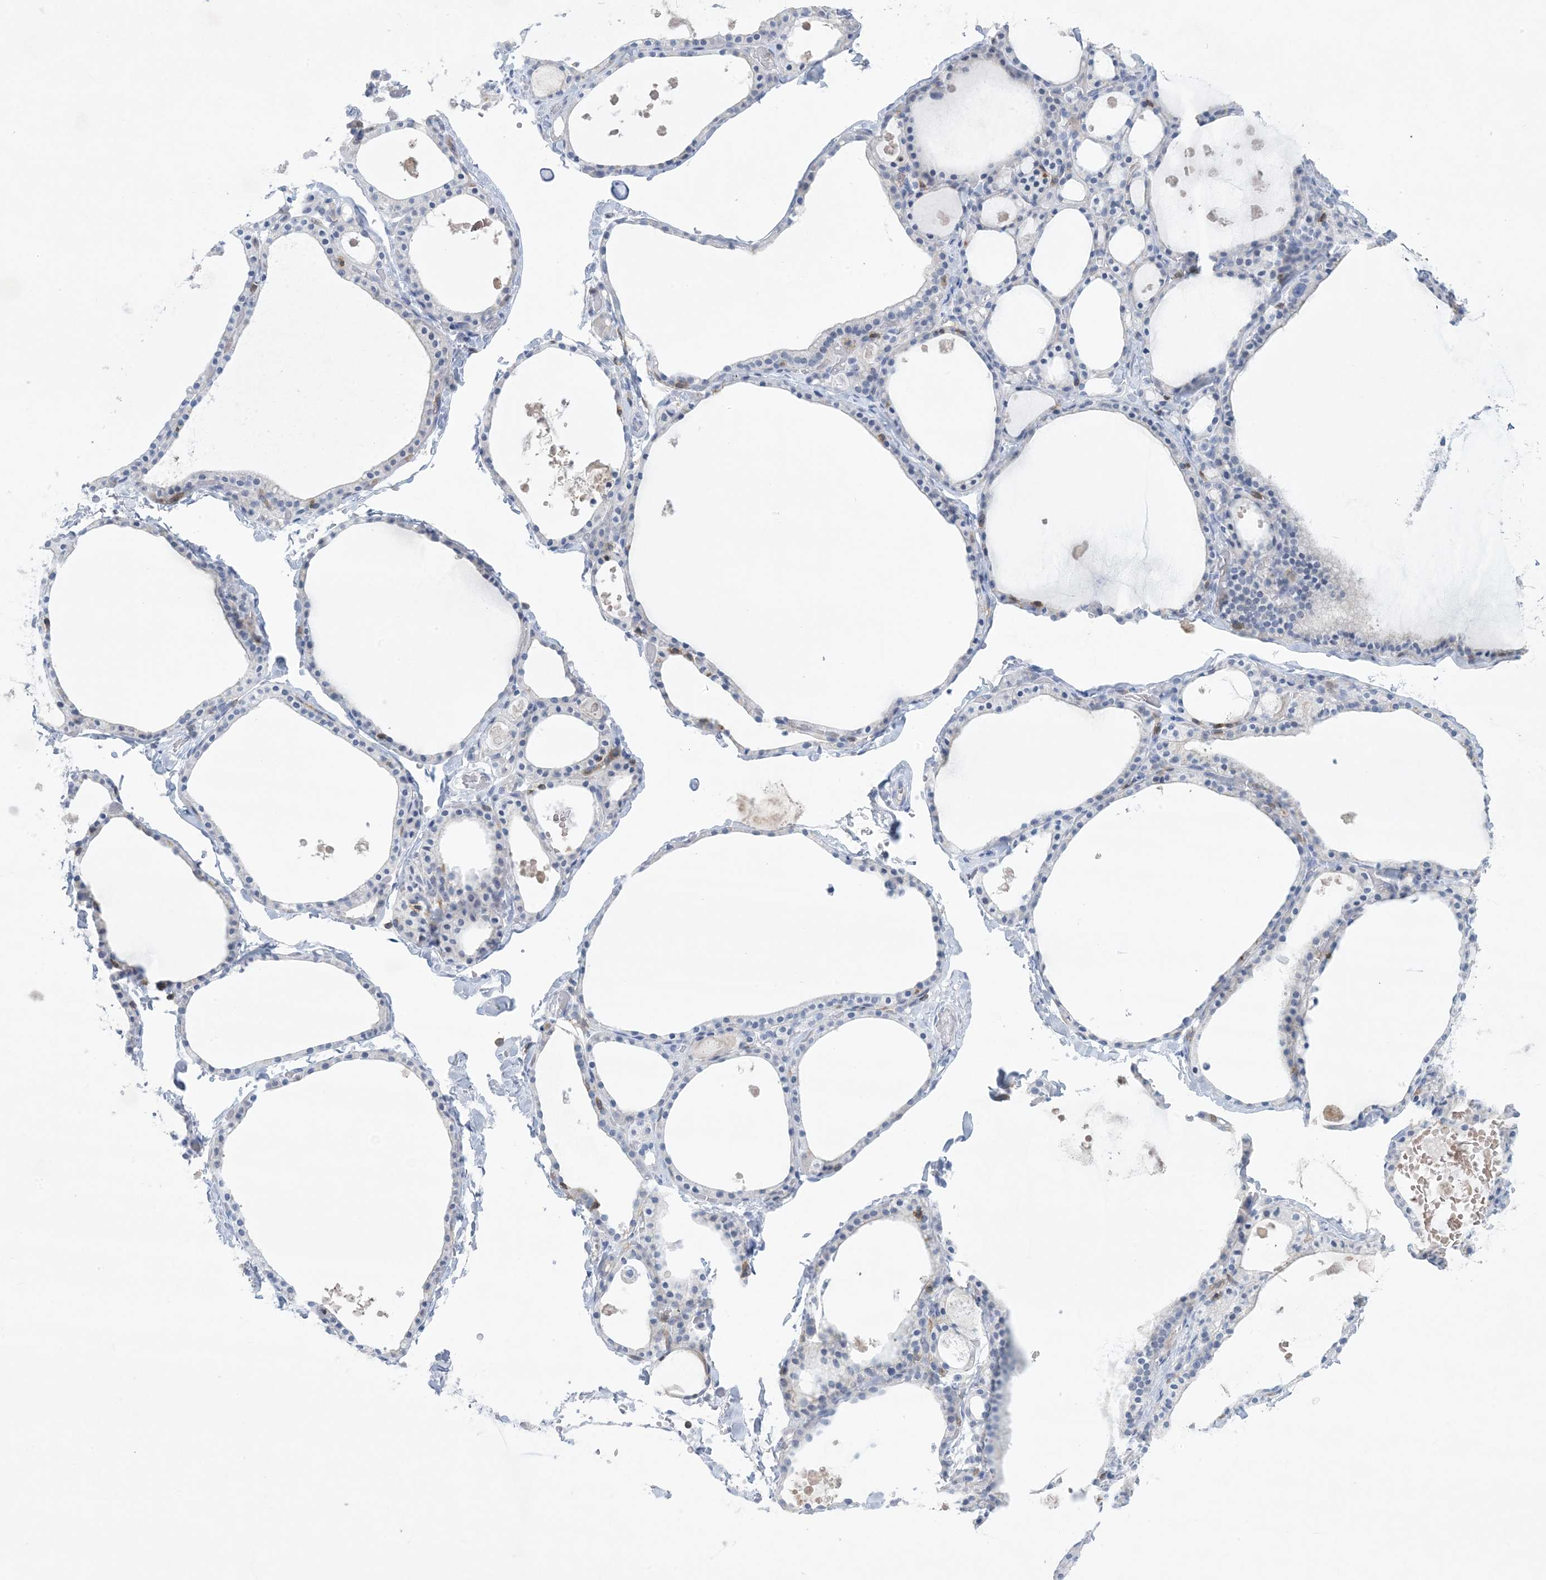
{"staining": {"intensity": "negative", "quantity": "none", "location": "none"}, "tissue": "thyroid gland", "cell_type": "Glandular cells", "image_type": "normal", "snomed": [{"axis": "morphology", "description": "Normal tissue, NOS"}, {"axis": "topography", "description": "Thyroid gland"}], "caption": "A histopathology image of thyroid gland stained for a protein demonstrates no brown staining in glandular cells. Nuclei are stained in blue.", "gene": "PSD4", "patient": {"sex": "male", "age": 56}}